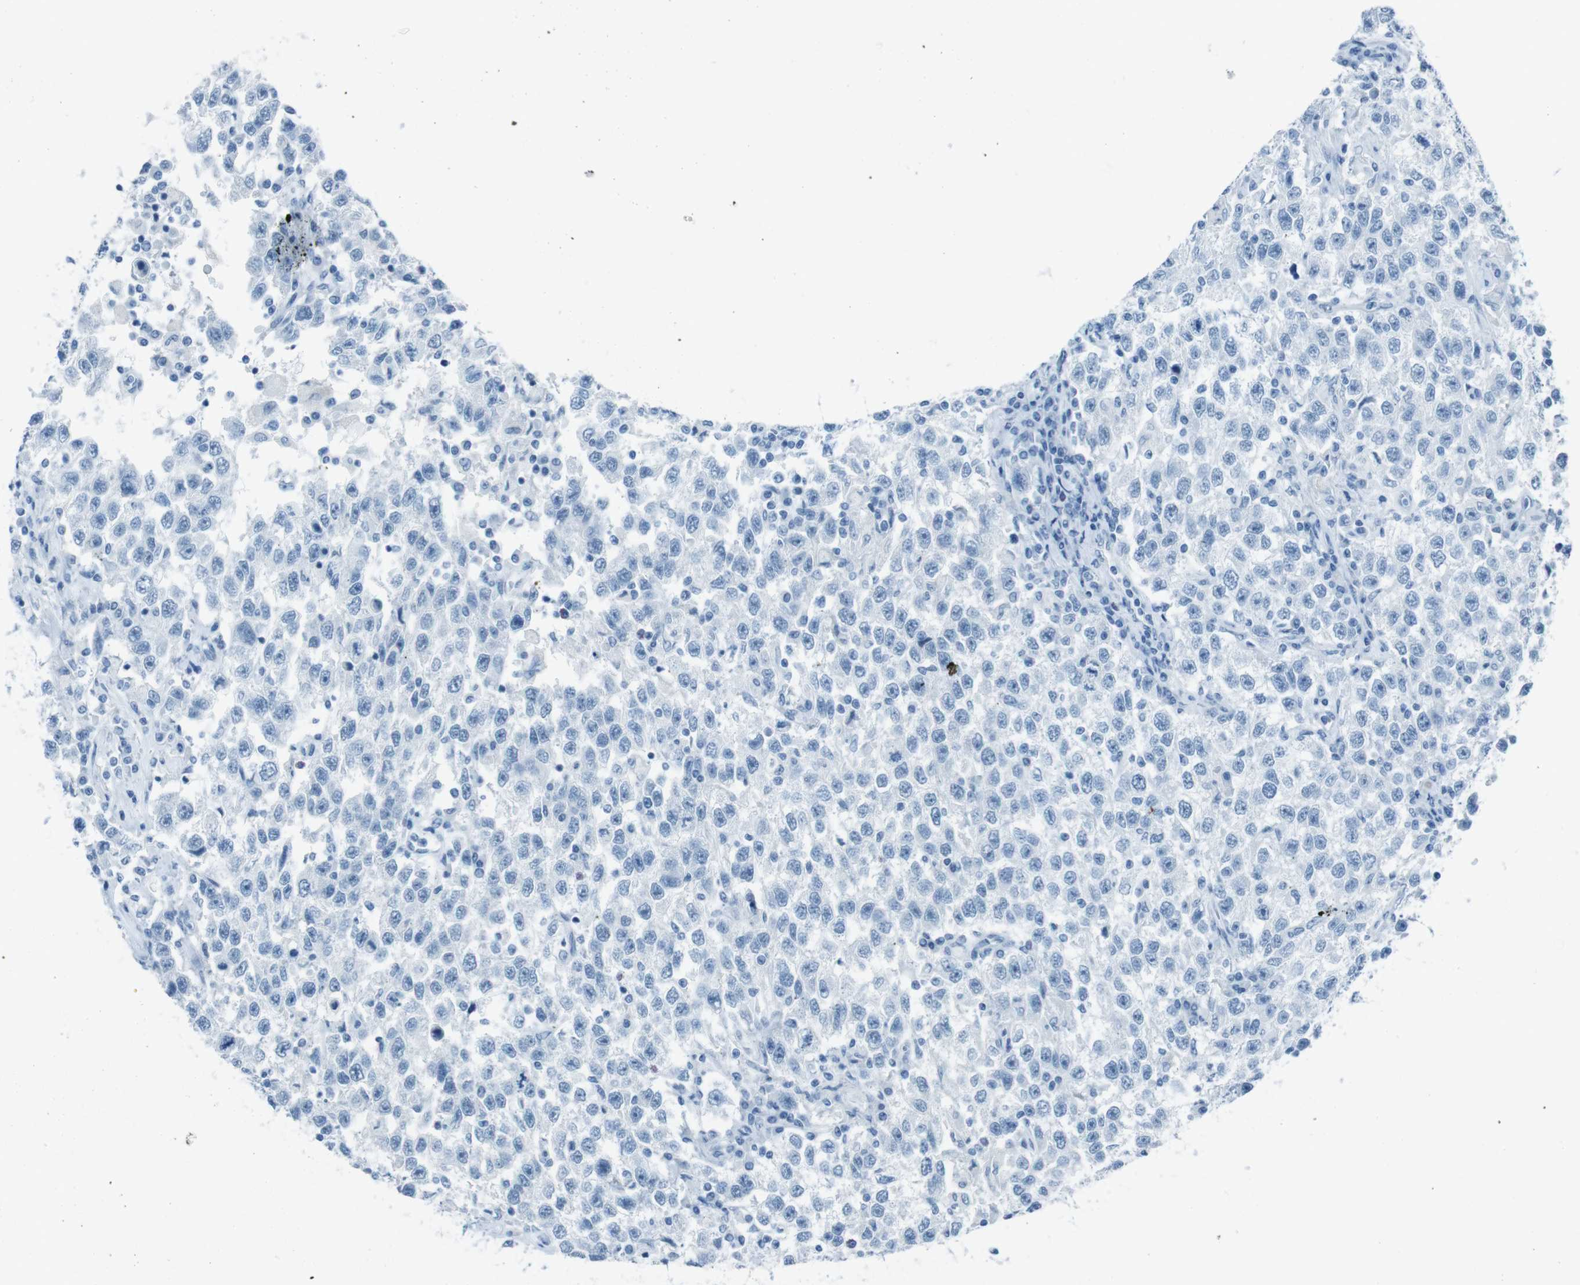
{"staining": {"intensity": "negative", "quantity": "none", "location": "none"}, "tissue": "testis cancer", "cell_type": "Tumor cells", "image_type": "cancer", "snomed": [{"axis": "morphology", "description": "Seminoma, NOS"}, {"axis": "topography", "description": "Testis"}], "caption": "Histopathology image shows no protein expression in tumor cells of testis cancer (seminoma) tissue. (IHC, brightfield microscopy, high magnification).", "gene": "TMEM207", "patient": {"sex": "male", "age": 41}}